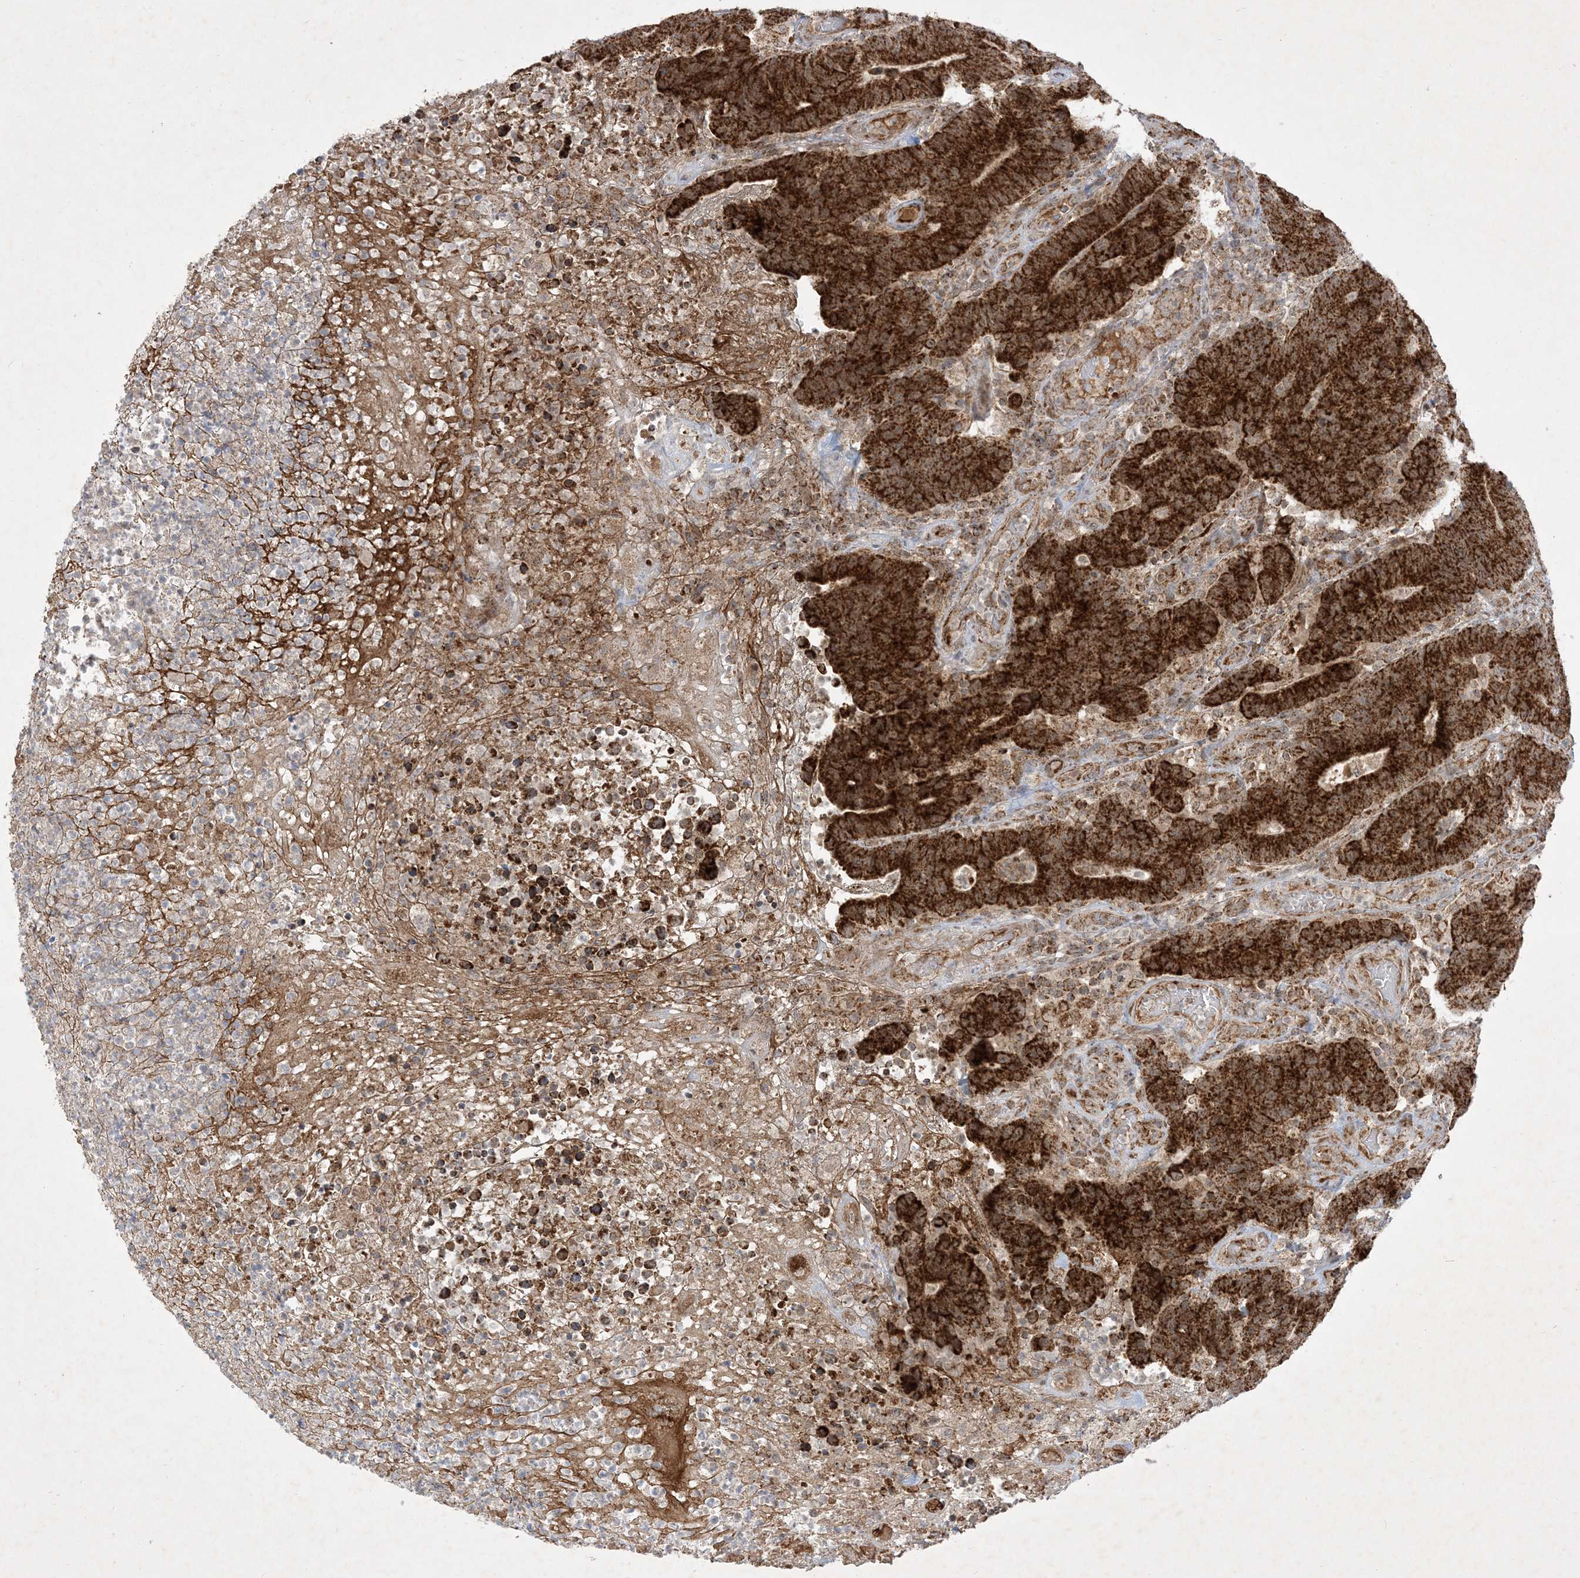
{"staining": {"intensity": "strong", "quantity": ">75%", "location": "cytoplasmic/membranous"}, "tissue": "colorectal cancer", "cell_type": "Tumor cells", "image_type": "cancer", "snomed": [{"axis": "morphology", "description": "Normal tissue, NOS"}, {"axis": "morphology", "description": "Adenocarcinoma, NOS"}, {"axis": "topography", "description": "Colon"}], "caption": "Immunohistochemical staining of human colorectal cancer (adenocarcinoma) shows strong cytoplasmic/membranous protein positivity in approximately >75% of tumor cells.", "gene": "NDUFAF3", "patient": {"sex": "female", "age": 75}}